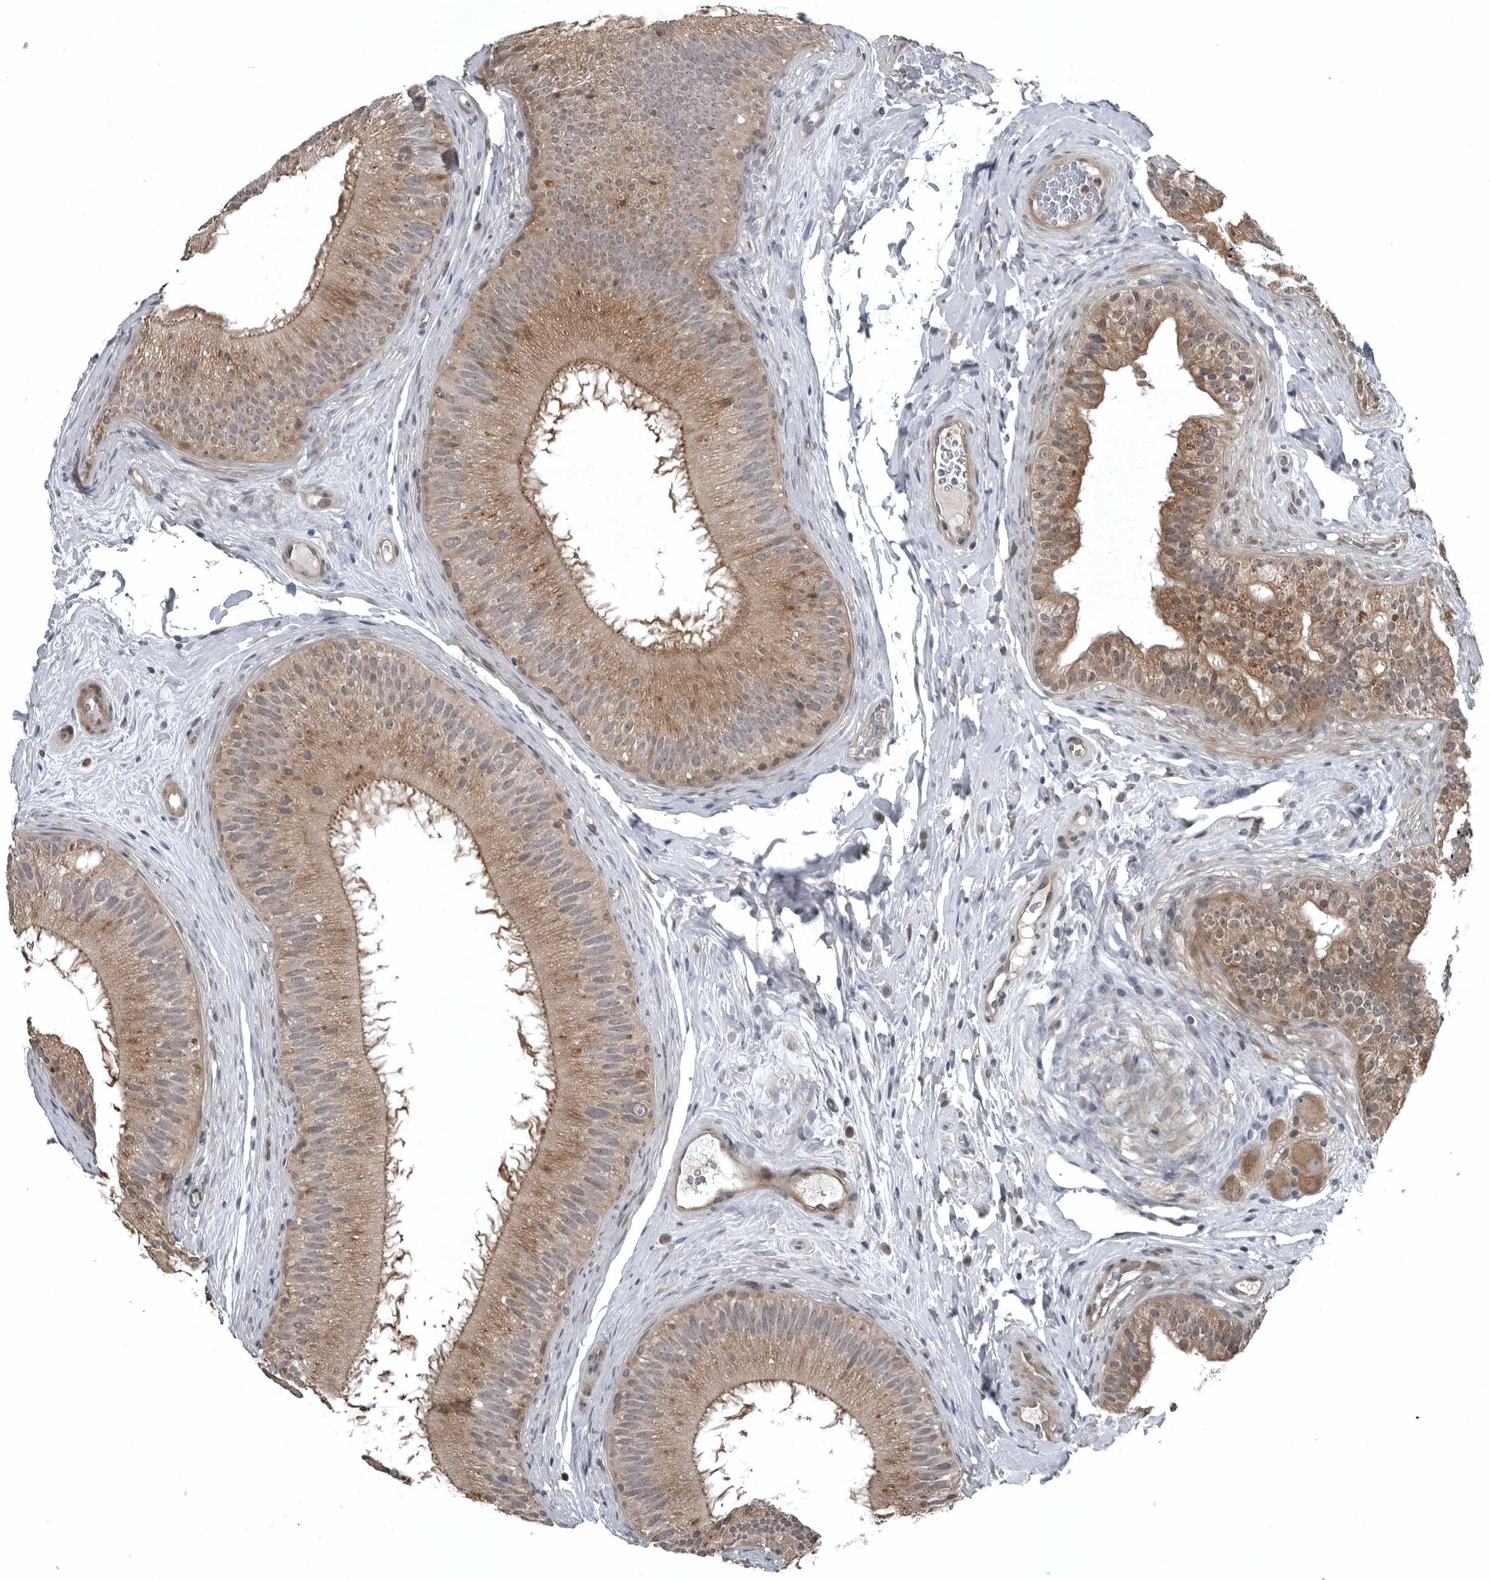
{"staining": {"intensity": "weak", "quantity": ">75%", "location": "cytoplasmic/membranous"}, "tissue": "epididymis", "cell_type": "Glandular cells", "image_type": "normal", "snomed": [{"axis": "morphology", "description": "Normal tissue, NOS"}, {"axis": "topography", "description": "Epididymis"}], "caption": "Weak cytoplasmic/membranous protein expression is seen in approximately >75% of glandular cells in epididymis. (DAB (3,3'-diaminobenzidine) IHC with brightfield microscopy, high magnification).", "gene": "GAK", "patient": {"sex": "male", "age": 45}}